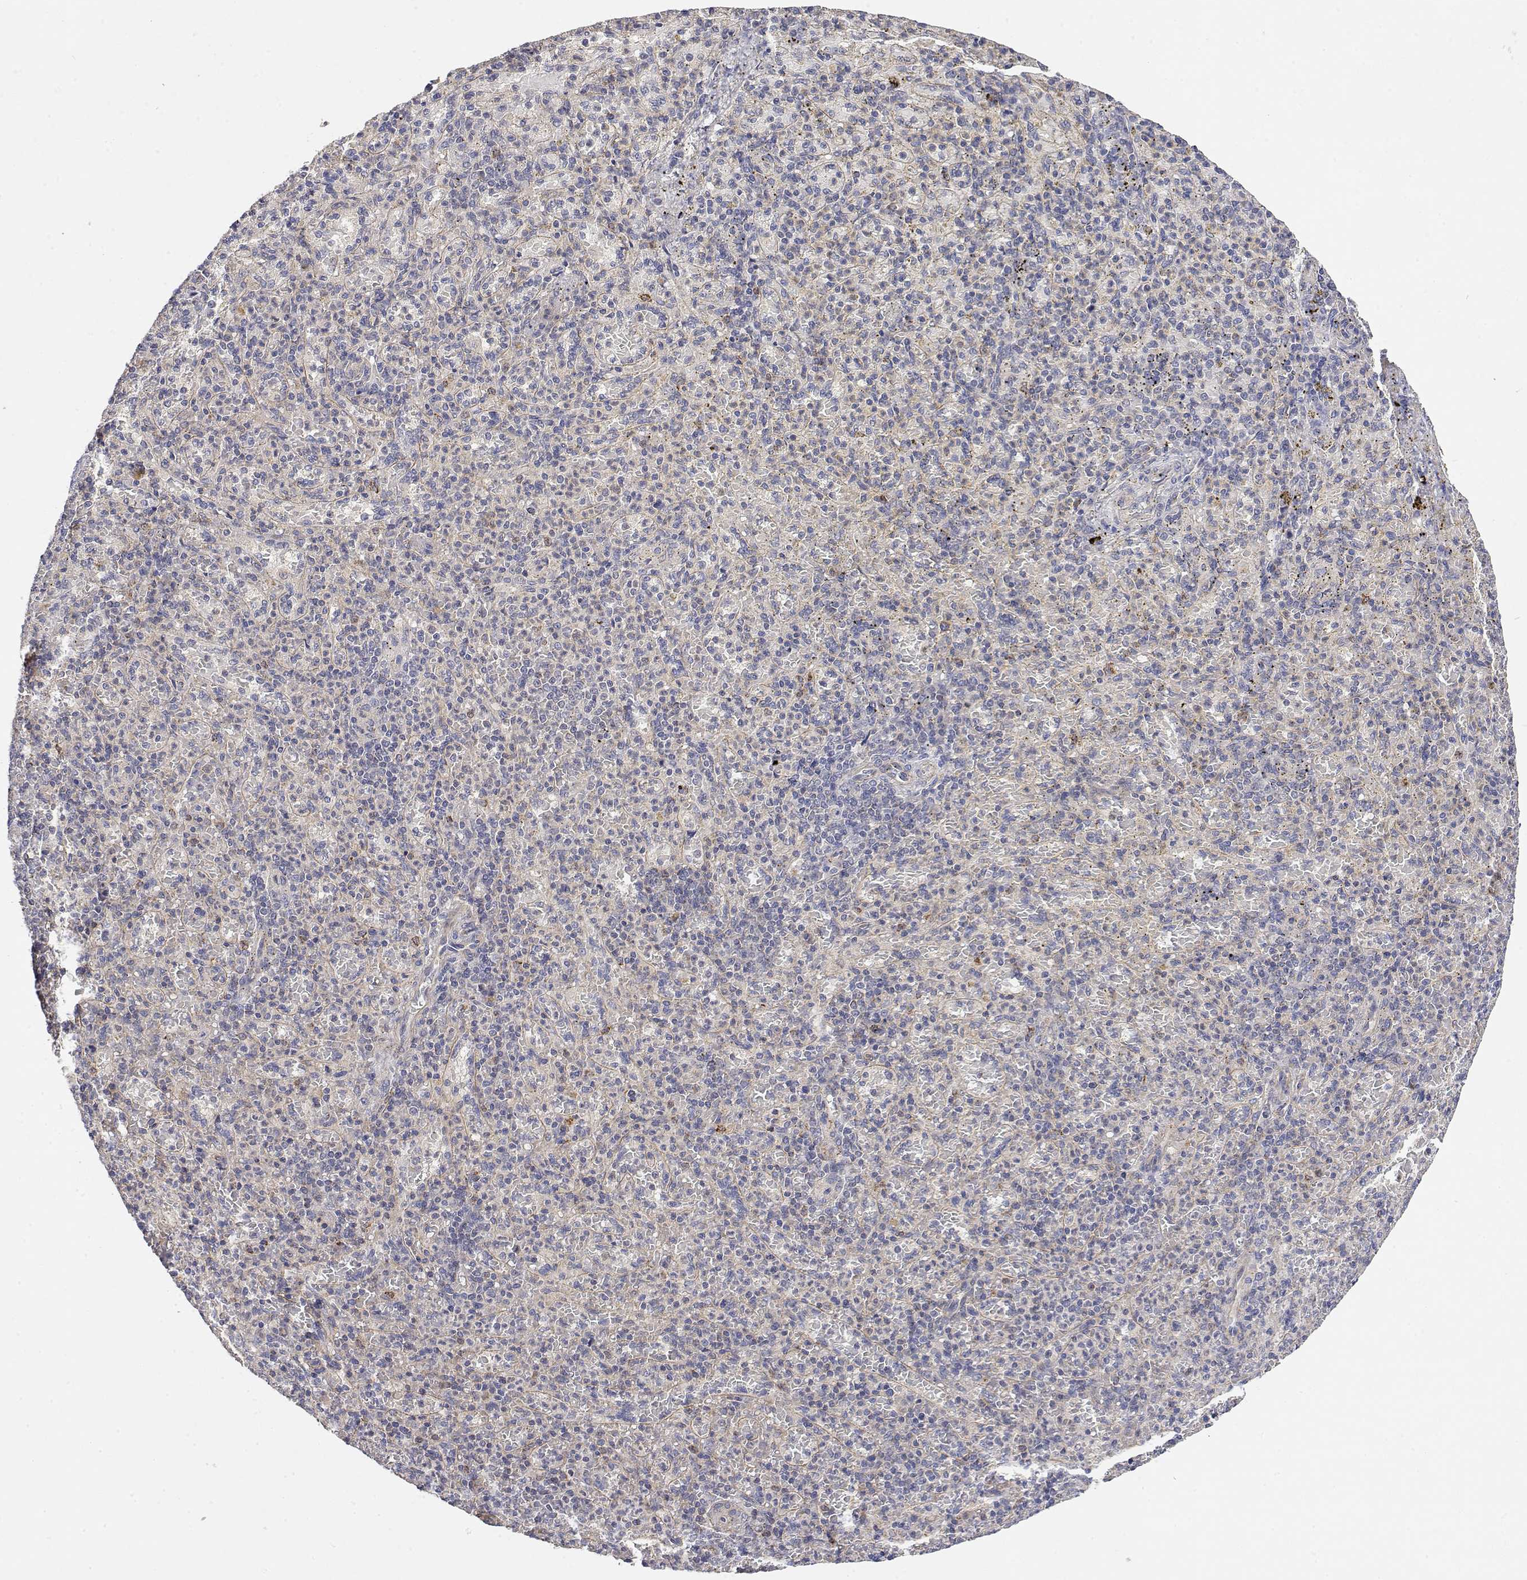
{"staining": {"intensity": "negative", "quantity": "none", "location": "none"}, "tissue": "spleen", "cell_type": "Cells in red pulp", "image_type": "normal", "snomed": [{"axis": "morphology", "description": "Normal tissue, NOS"}, {"axis": "topography", "description": "Spleen"}], "caption": "This is a image of immunohistochemistry staining of normal spleen, which shows no expression in cells in red pulp.", "gene": "LONRF3", "patient": {"sex": "female", "age": 74}}